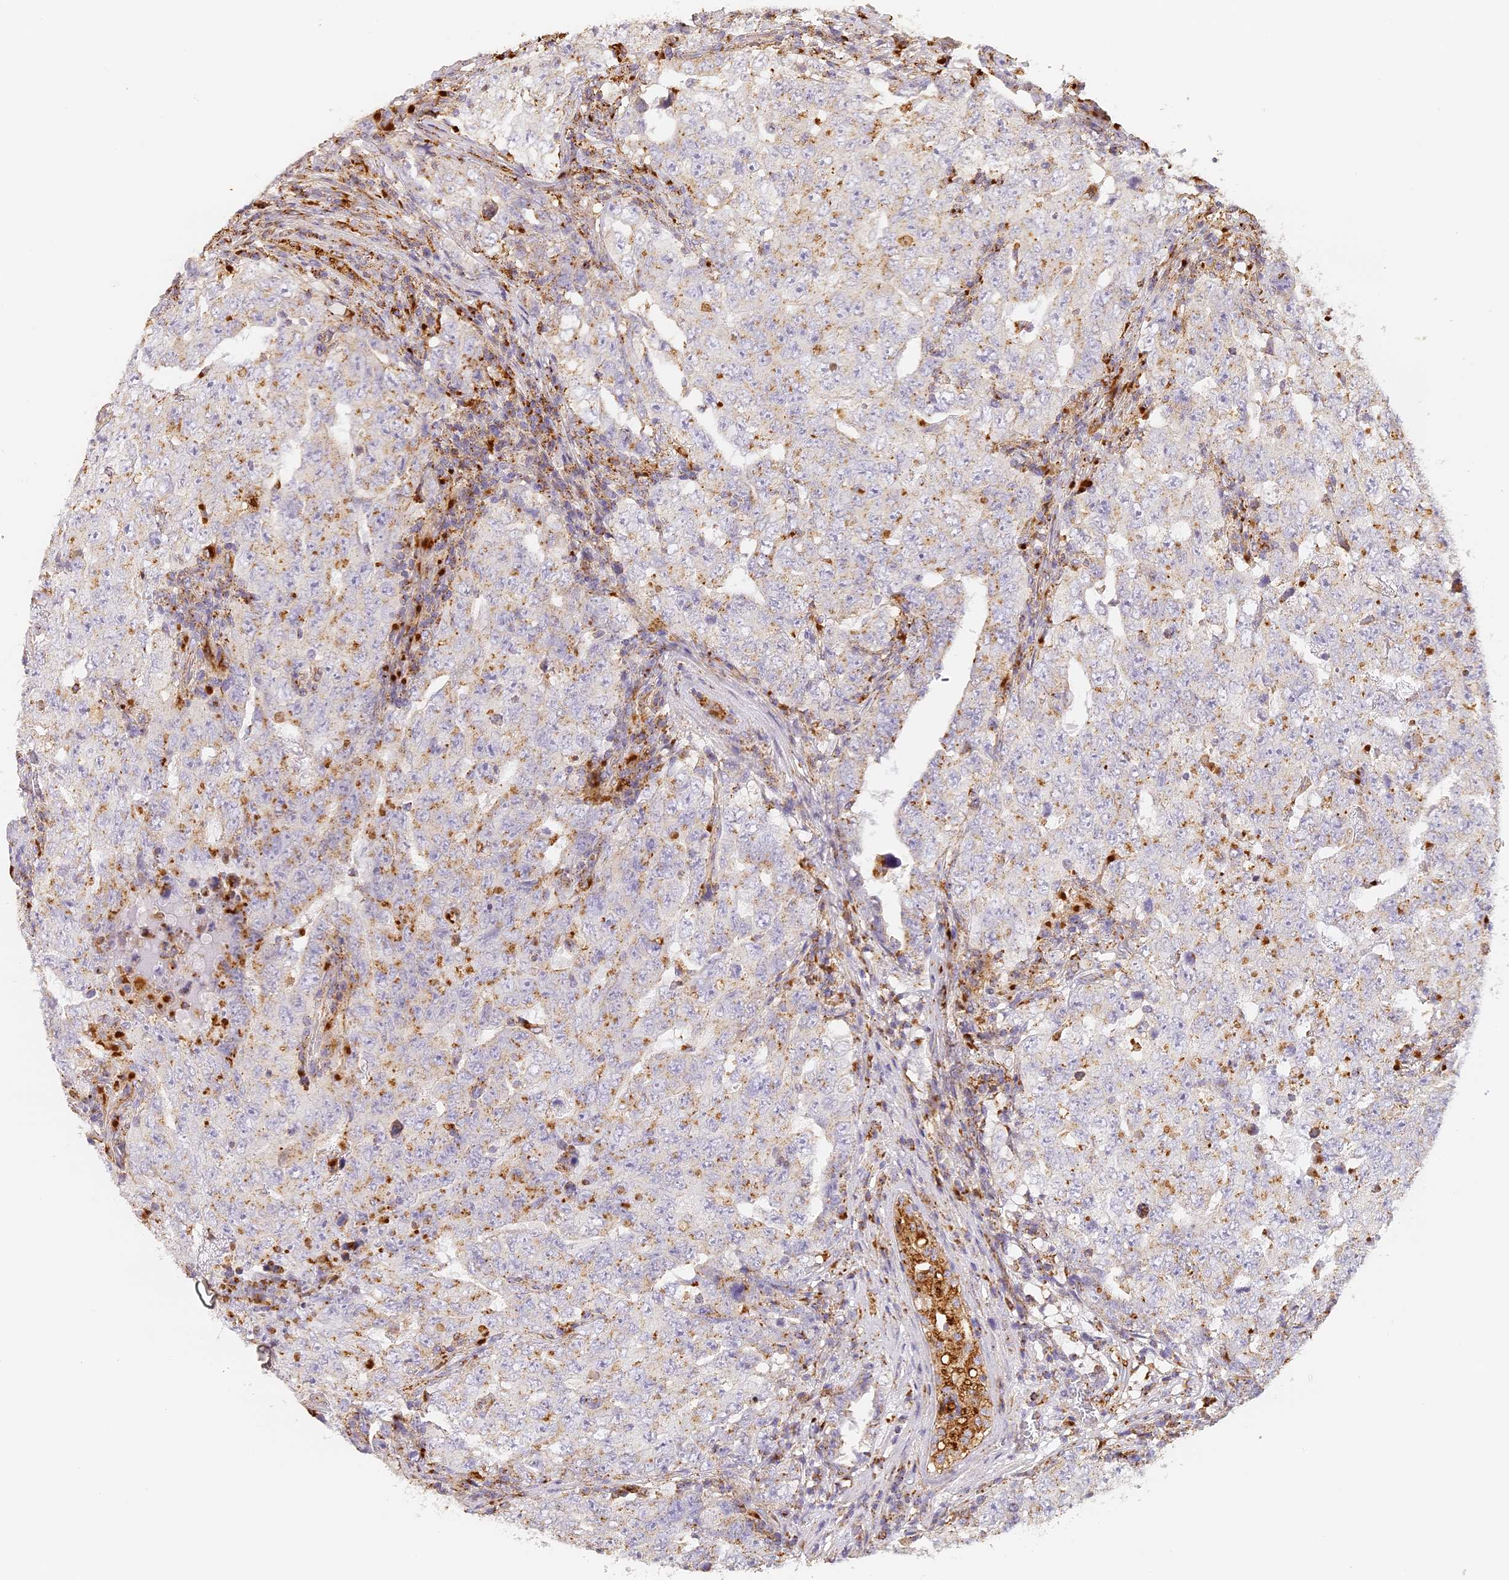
{"staining": {"intensity": "moderate", "quantity": "25%-75%", "location": "cytoplasmic/membranous"}, "tissue": "testis cancer", "cell_type": "Tumor cells", "image_type": "cancer", "snomed": [{"axis": "morphology", "description": "Carcinoma, Embryonal, NOS"}, {"axis": "topography", "description": "Testis"}], "caption": "IHC photomicrograph of neoplastic tissue: human testis cancer stained using IHC shows medium levels of moderate protein expression localized specifically in the cytoplasmic/membranous of tumor cells, appearing as a cytoplasmic/membranous brown color.", "gene": "LAMP2", "patient": {"sex": "male", "age": 26}}